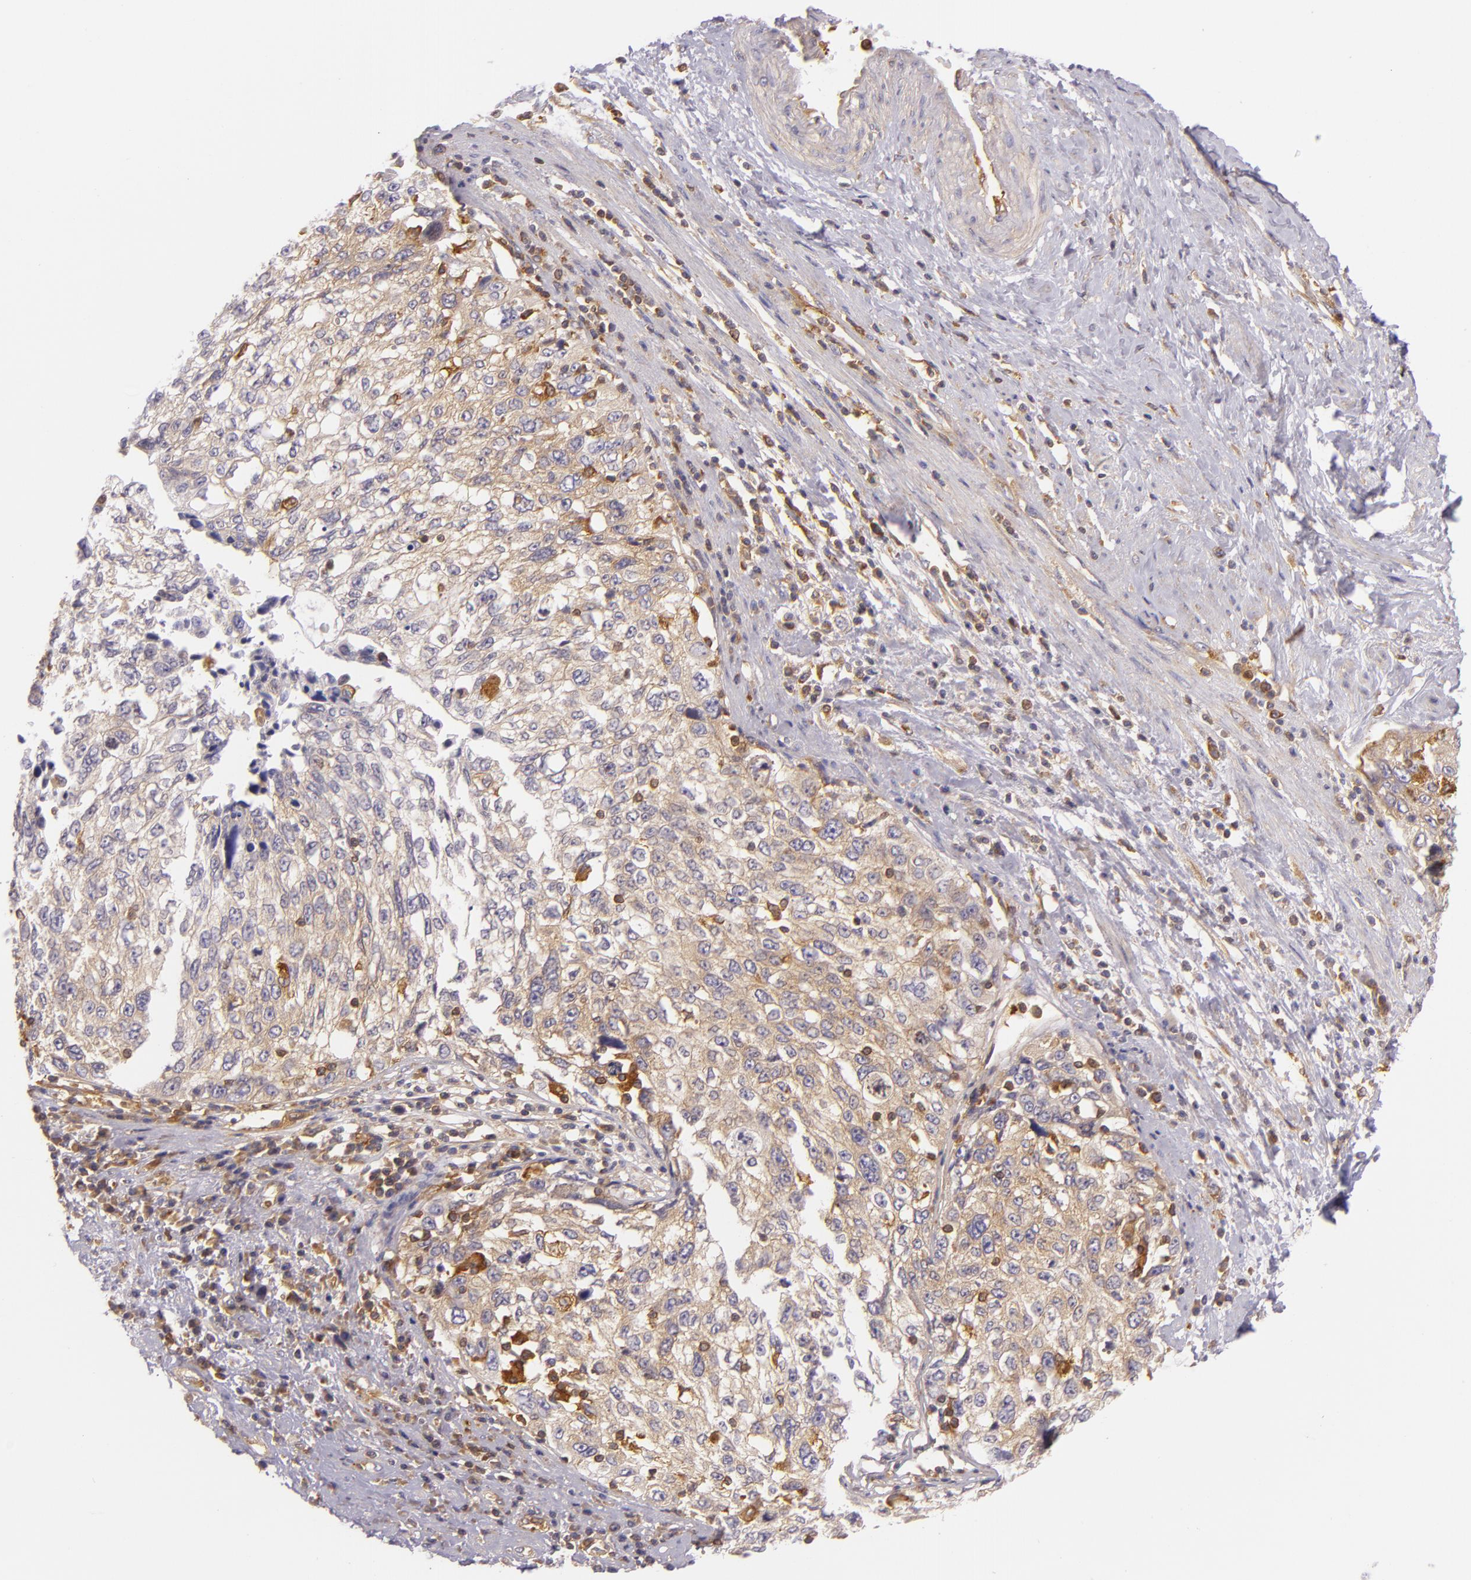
{"staining": {"intensity": "weak", "quantity": ">75%", "location": "cytoplasmic/membranous"}, "tissue": "cervical cancer", "cell_type": "Tumor cells", "image_type": "cancer", "snomed": [{"axis": "morphology", "description": "Squamous cell carcinoma, NOS"}, {"axis": "topography", "description": "Cervix"}], "caption": "IHC of human cervical squamous cell carcinoma exhibits low levels of weak cytoplasmic/membranous expression in about >75% of tumor cells.", "gene": "TLN1", "patient": {"sex": "female", "age": 57}}